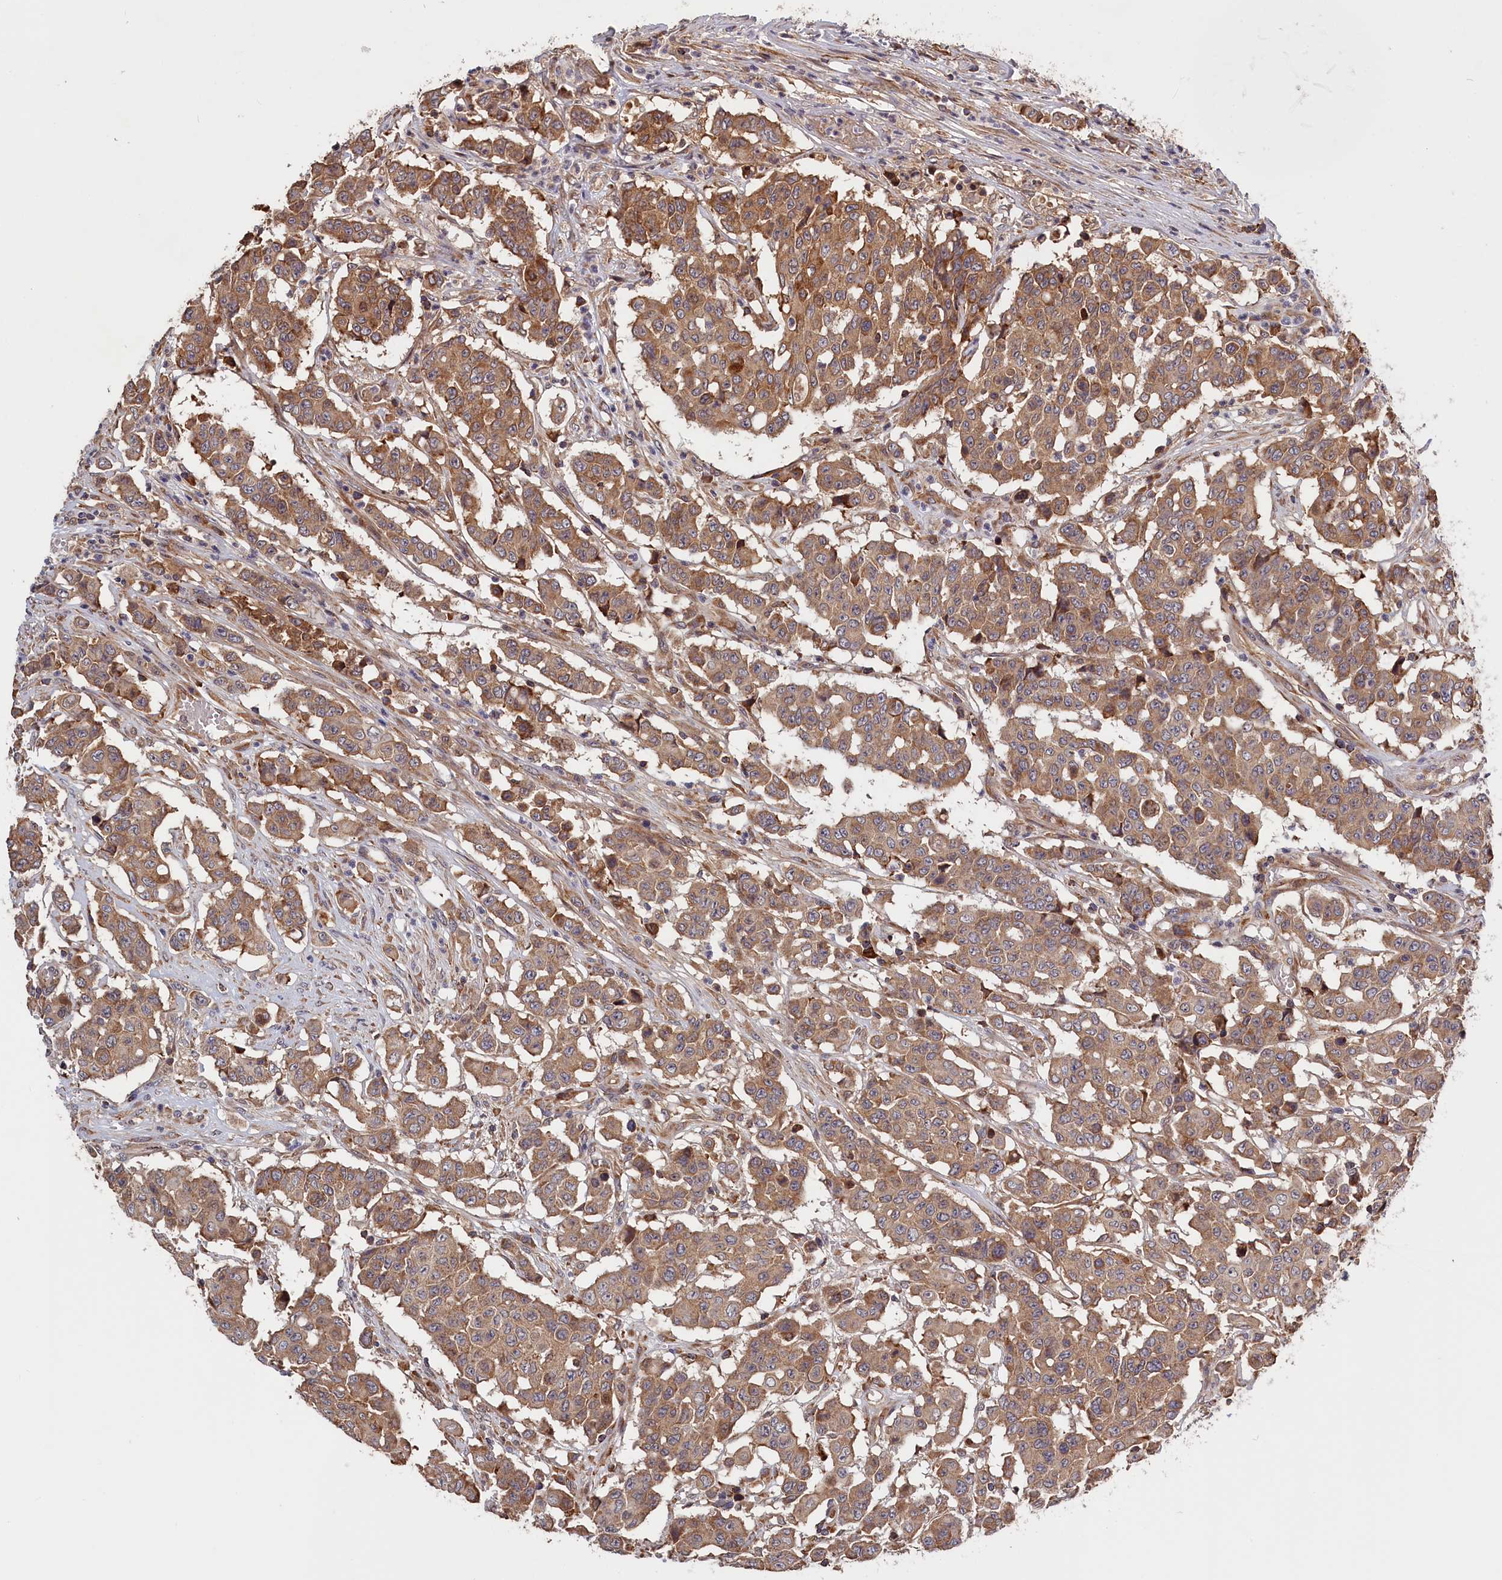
{"staining": {"intensity": "moderate", "quantity": ">75%", "location": "cytoplasmic/membranous"}, "tissue": "colorectal cancer", "cell_type": "Tumor cells", "image_type": "cancer", "snomed": [{"axis": "morphology", "description": "Adenocarcinoma, NOS"}, {"axis": "topography", "description": "Colon"}], "caption": "A histopathology image of colorectal adenocarcinoma stained for a protein exhibits moderate cytoplasmic/membranous brown staining in tumor cells.", "gene": "CEP44", "patient": {"sex": "male", "age": 51}}